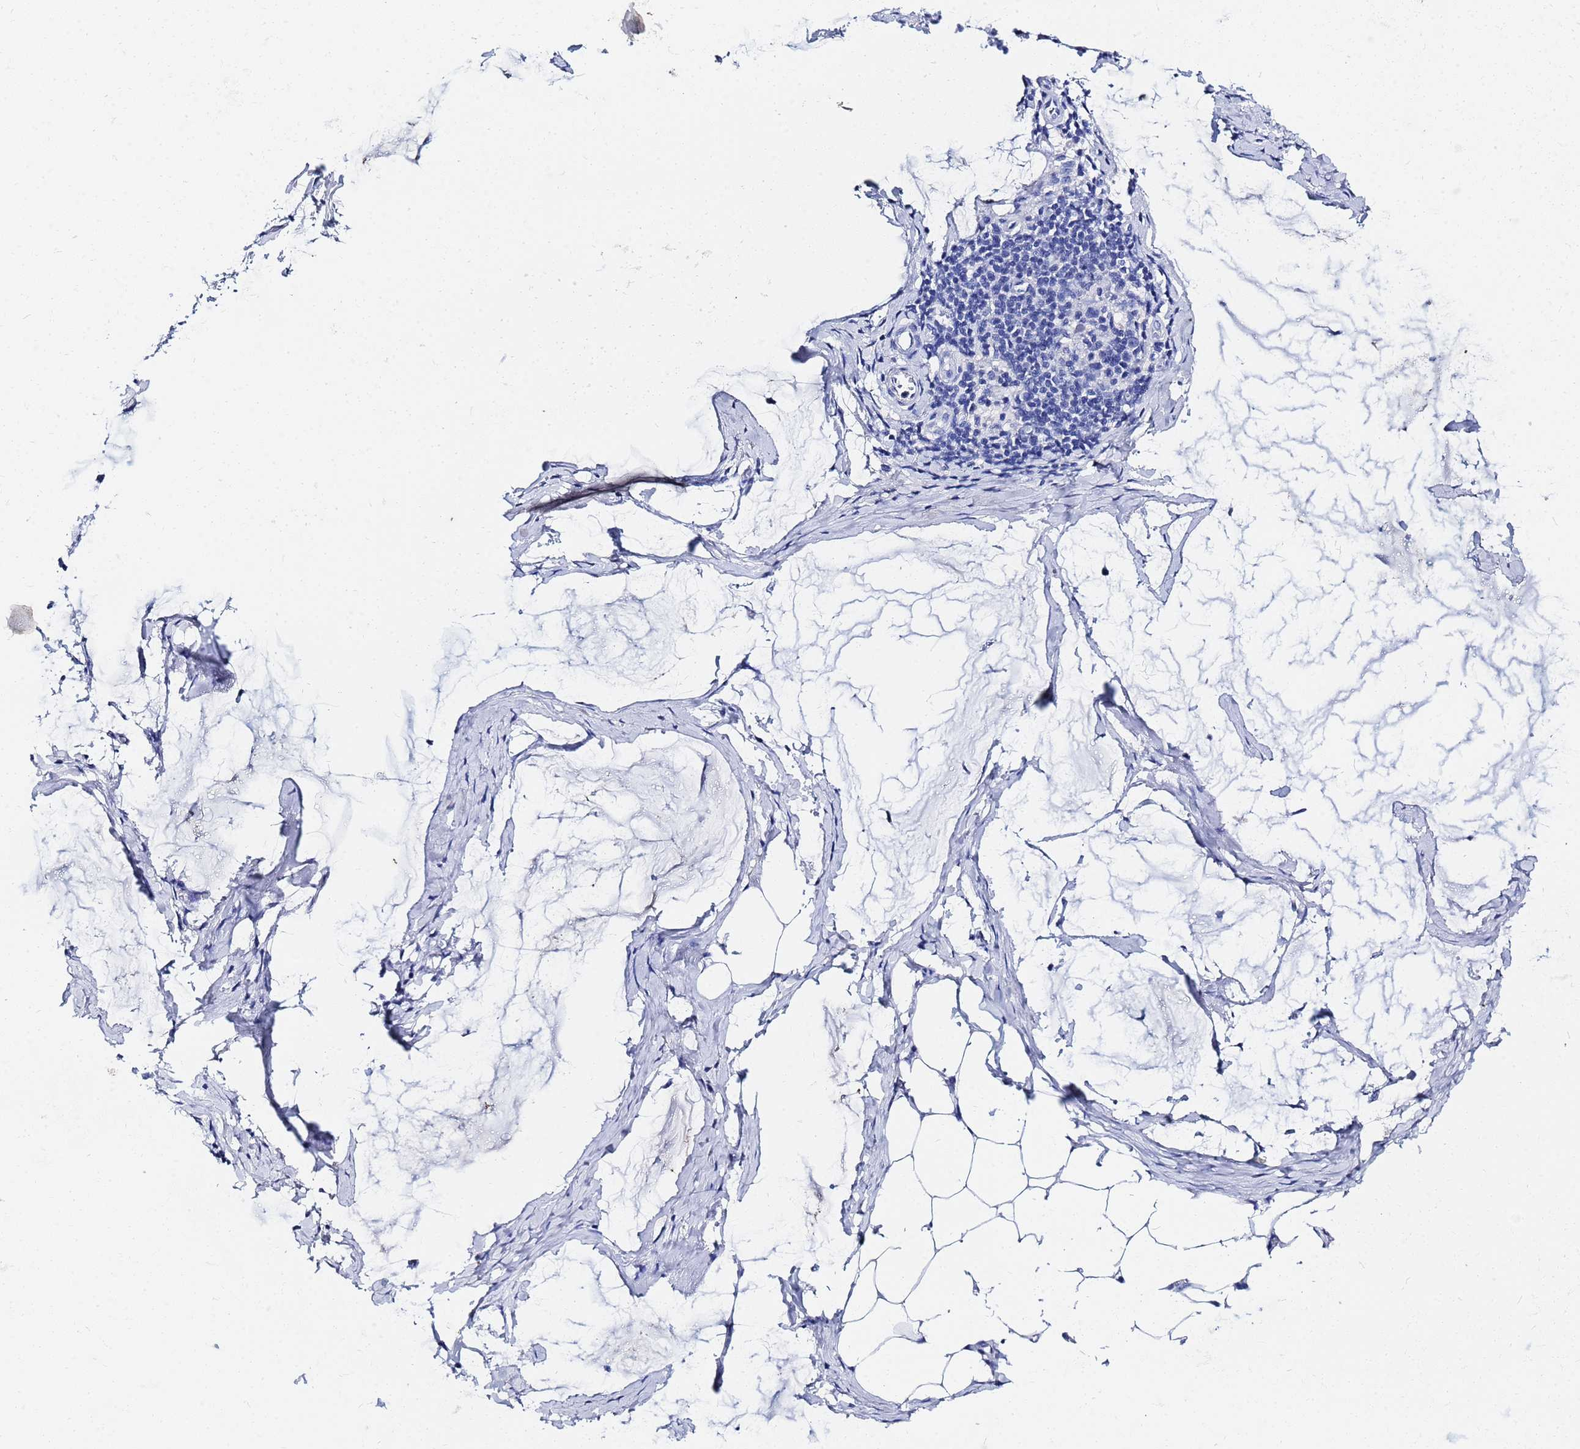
{"staining": {"intensity": "negative", "quantity": "none", "location": "none"}, "tissue": "ovarian cancer", "cell_type": "Tumor cells", "image_type": "cancer", "snomed": [{"axis": "morphology", "description": "Cystadenocarcinoma, mucinous, NOS"}, {"axis": "topography", "description": "Ovary"}], "caption": "This is a micrograph of immunohistochemistry staining of ovarian cancer (mucinous cystadenocarcinoma), which shows no expression in tumor cells.", "gene": "GGT1", "patient": {"sex": "female", "age": 73}}